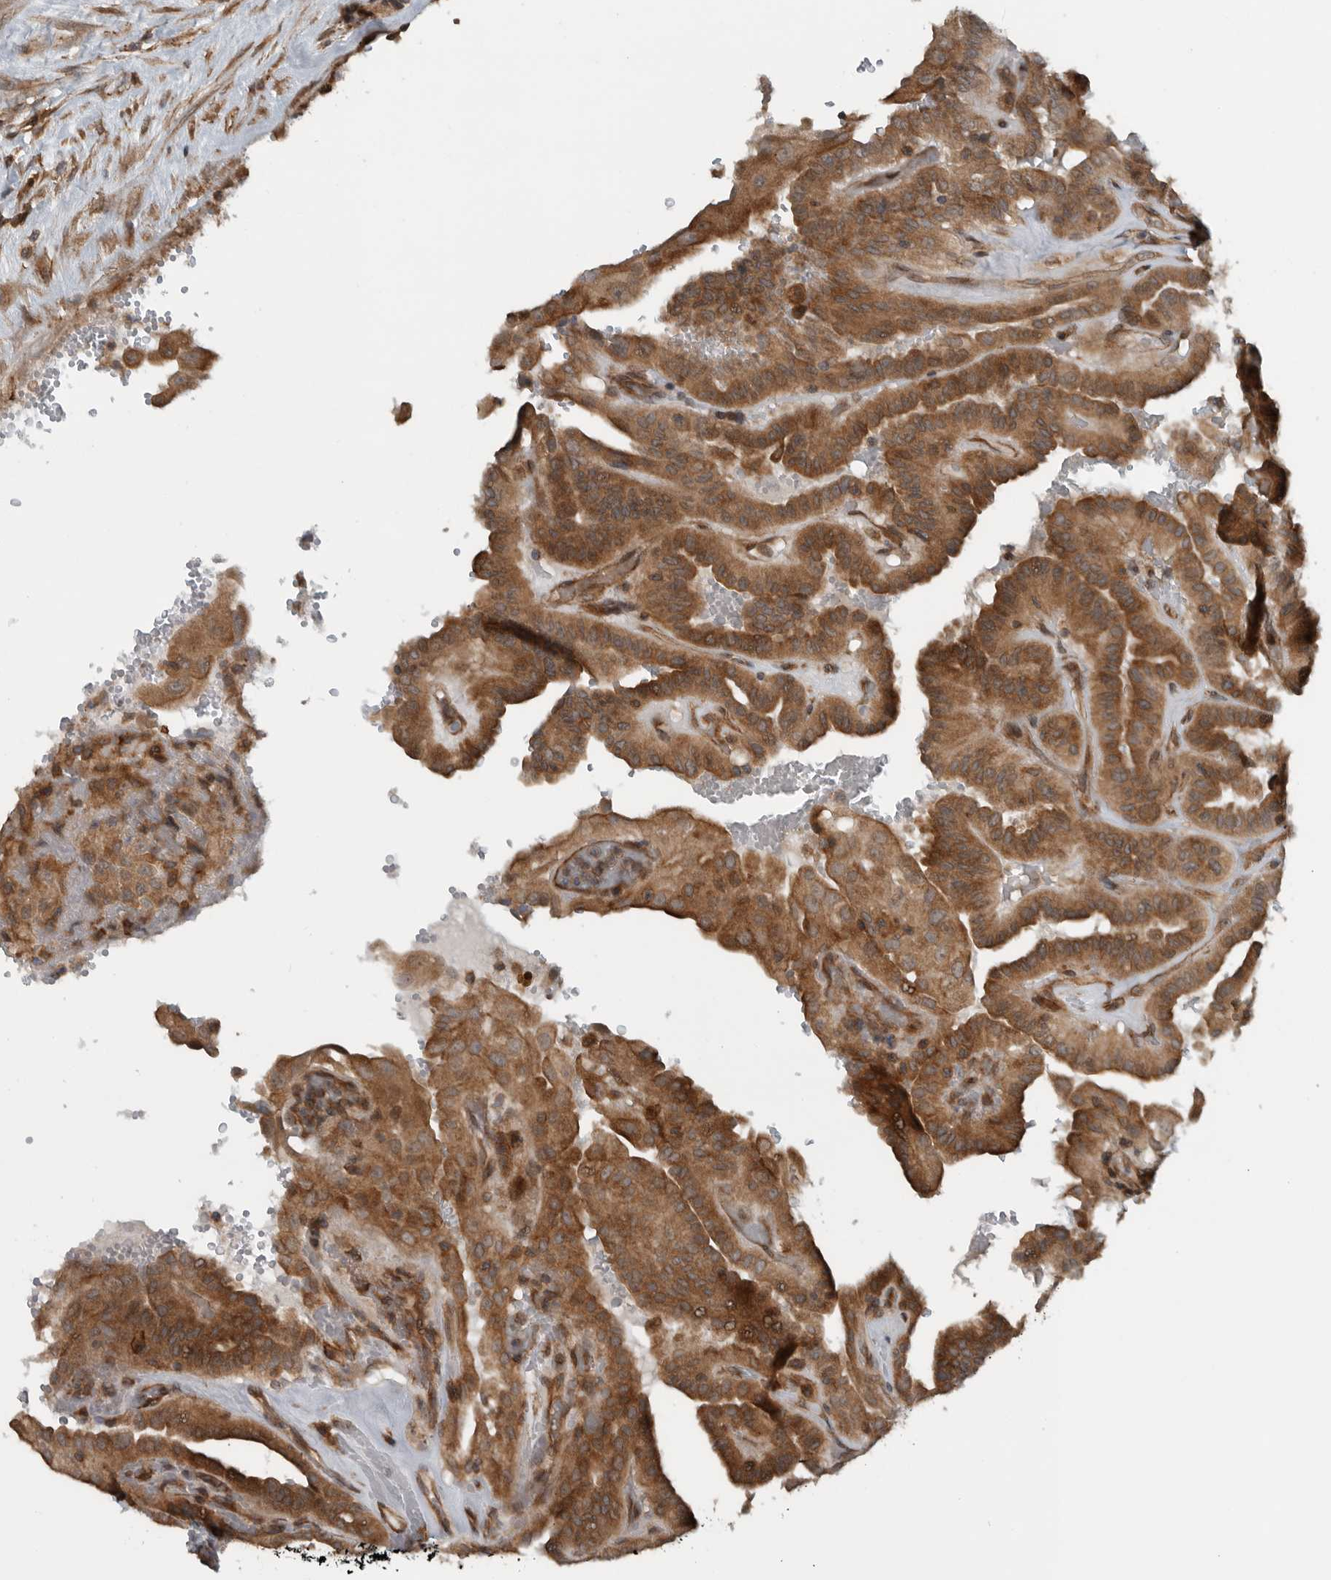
{"staining": {"intensity": "strong", "quantity": ">75%", "location": "cytoplasmic/membranous"}, "tissue": "thyroid cancer", "cell_type": "Tumor cells", "image_type": "cancer", "snomed": [{"axis": "morphology", "description": "Papillary adenocarcinoma, NOS"}, {"axis": "topography", "description": "Thyroid gland"}], "caption": "Immunohistochemistry of thyroid cancer displays high levels of strong cytoplasmic/membranous positivity in approximately >75% of tumor cells.", "gene": "AMFR", "patient": {"sex": "male", "age": 77}}